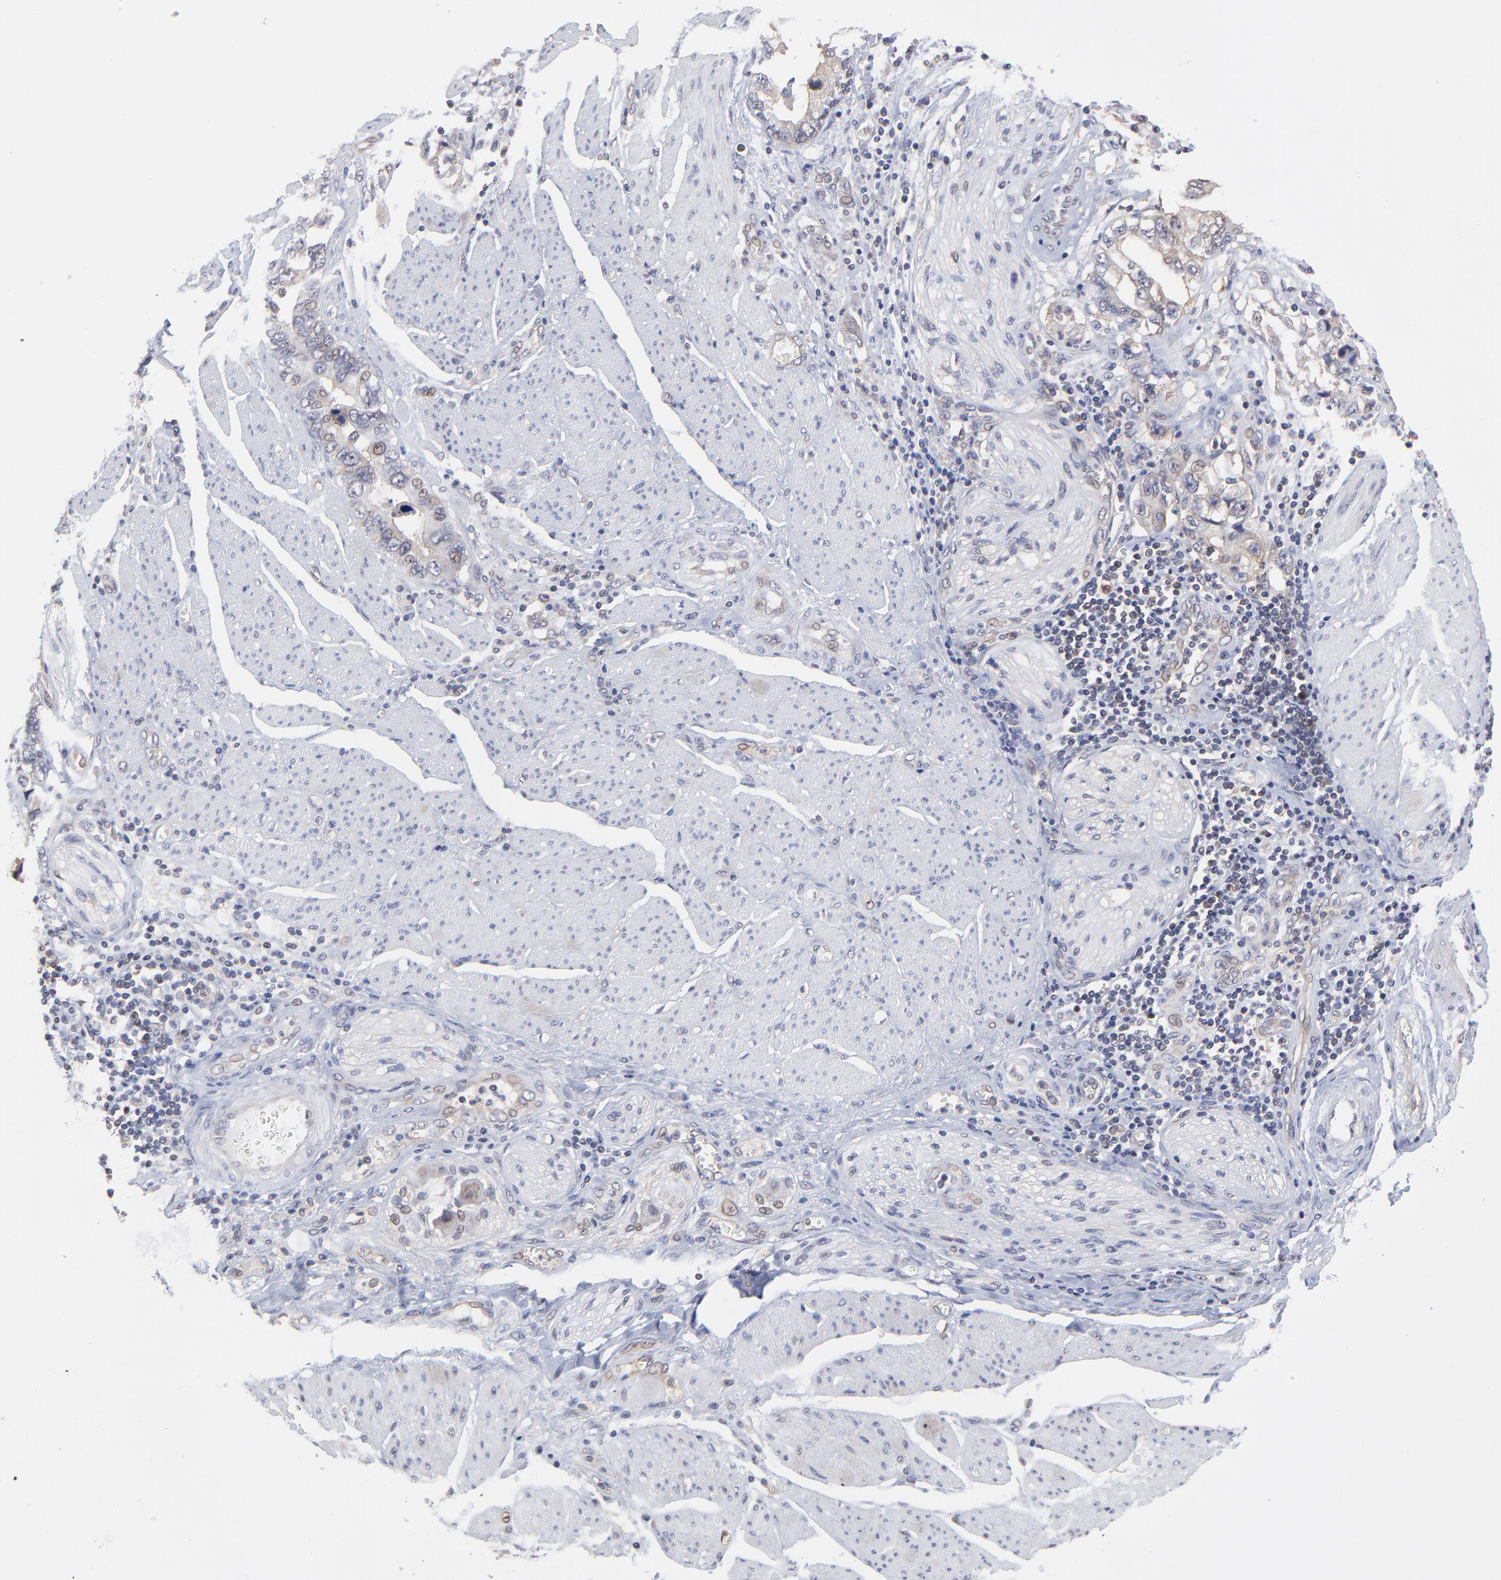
{"staining": {"intensity": "weak", "quantity": "<25%", "location": "cytoplasmic/membranous"}, "tissue": "stomach cancer", "cell_type": "Tumor cells", "image_type": "cancer", "snomed": [{"axis": "morphology", "description": "Adenocarcinoma, NOS"}, {"axis": "topography", "description": "Pancreas"}, {"axis": "topography", "description": "Stomach, upper"}], "caption": "Immunohistochemistry of stomach cancer (adenocarcinoma) exhibits no expression in tumor cells.", "gene": "GART", "patient": {"sex": "male", "age": 77}}